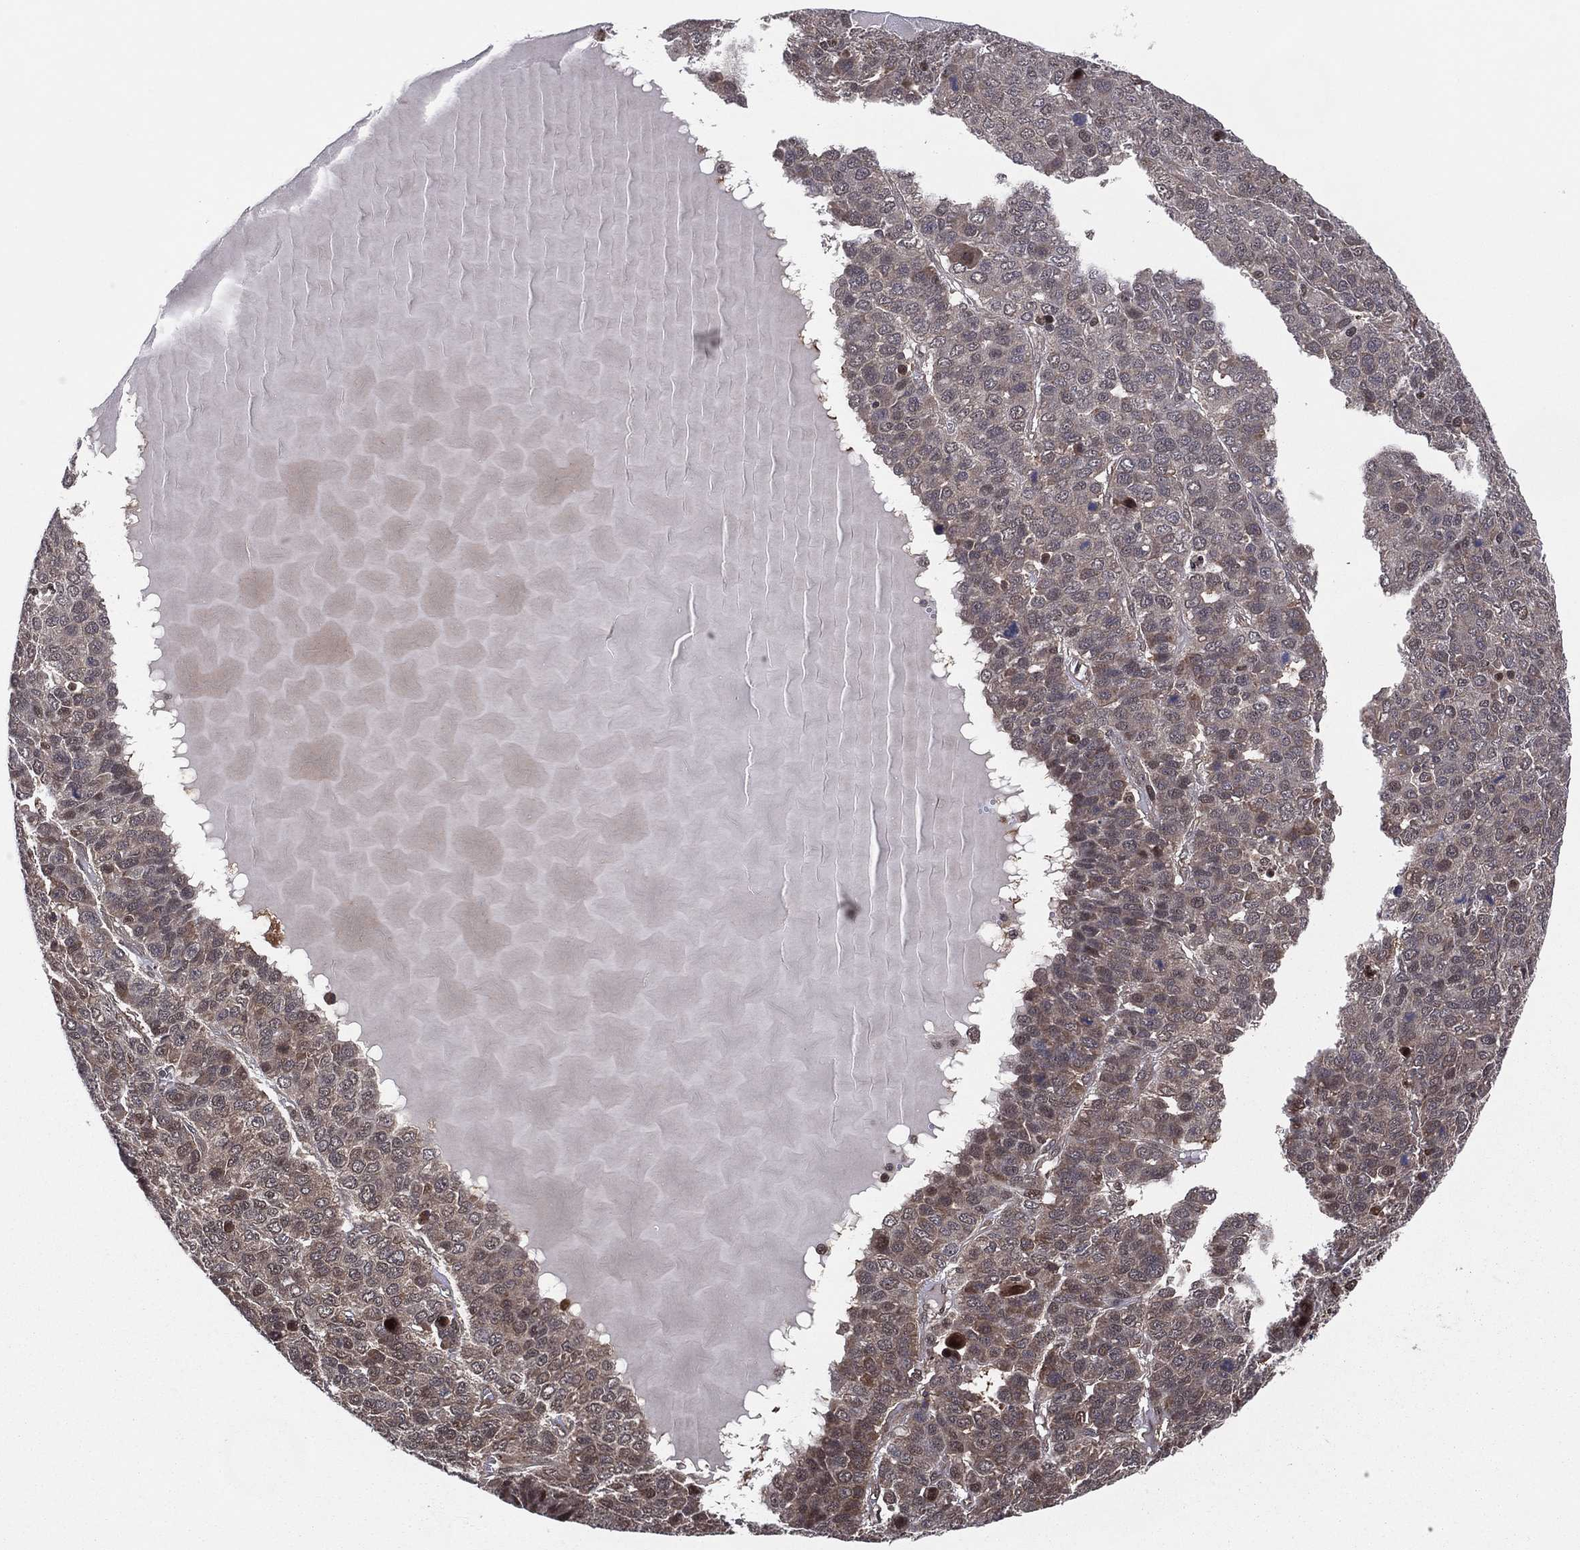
{"staining": {"intensity": "moderate", "quantity": "<25%", "location": "cytoplasmic/membranous,nuclear"}, "tissue": "liver cancer", "cell_type": "Tumor cells", "image_type": "cancer", "snomed": [{"axis": "morphology", "description": "Carcinoma, Hepatocellular, NOS"}, {"axis": "topography", "description": "Liver"}], "caption": "Moderate cytoplasmic/membranous and nuclear protein staining is present in approximately <25% of tumor cells in liver cancer (hepatocellular carcinoma).", "gene": "ICOSLG", "patient": {"sex": "male", "age": 69}}